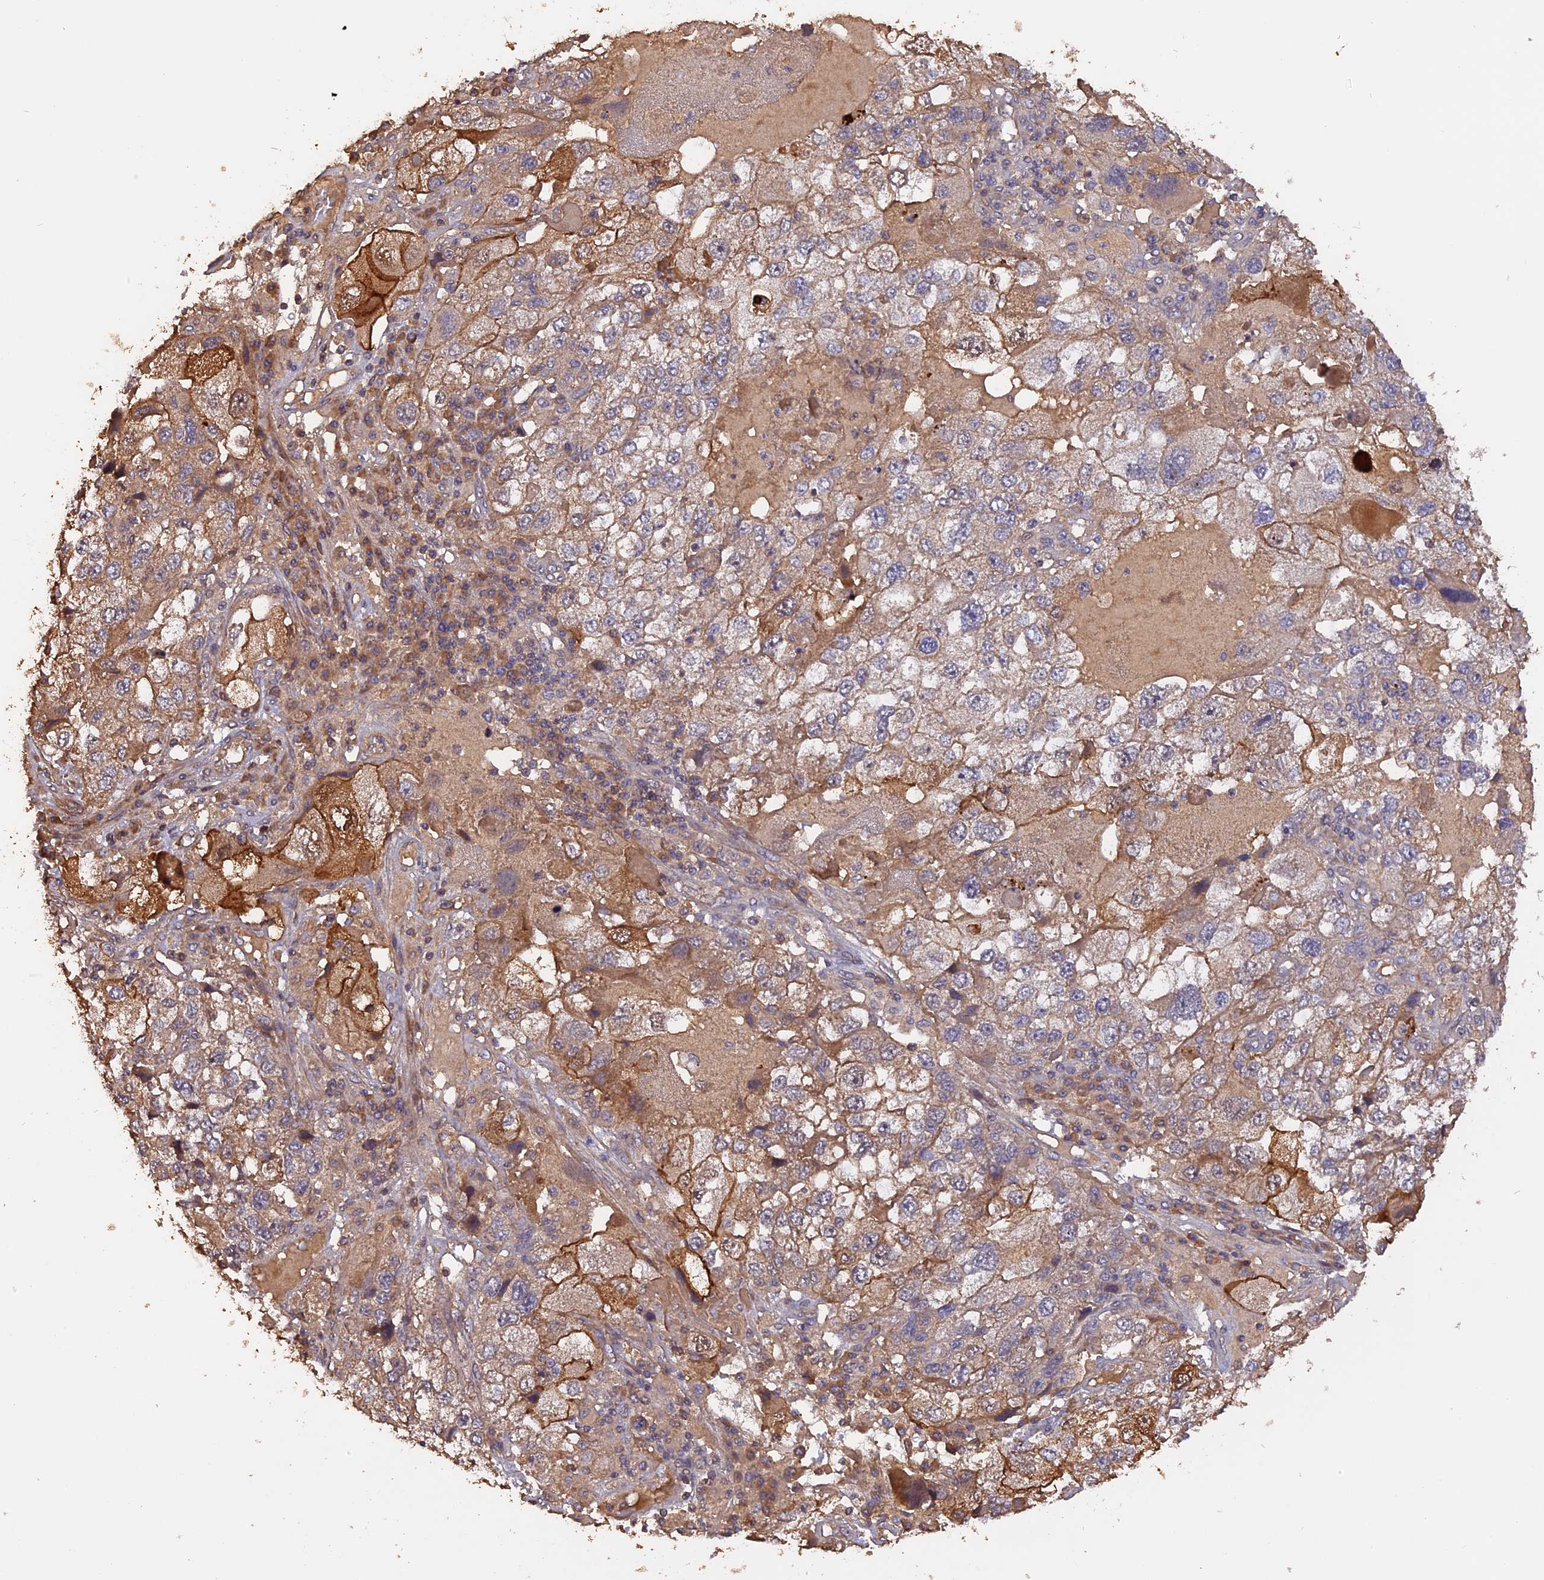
{"staining": {"intensity": "moderate", "quantity": "<25%", "location": "cytoplasmic/membranous"}, "tissue": "endometrial cancer", "cell_type": "Tumor cells", "image_type": "cancer", "snomed": [{"axis": "morphology", "description": "Adenocarcinoma, NOS"}, {"axis": "topography", "description": "Endometrium"}], "caption": "IHC of human adenocarcinoma (endometrial) demonstrates low levels of moderate cytoplasmic/membranous staining in about <25% of tumor cells.", "gene": "RASAL1", "patient": {"sex": "female", "age": 49}}